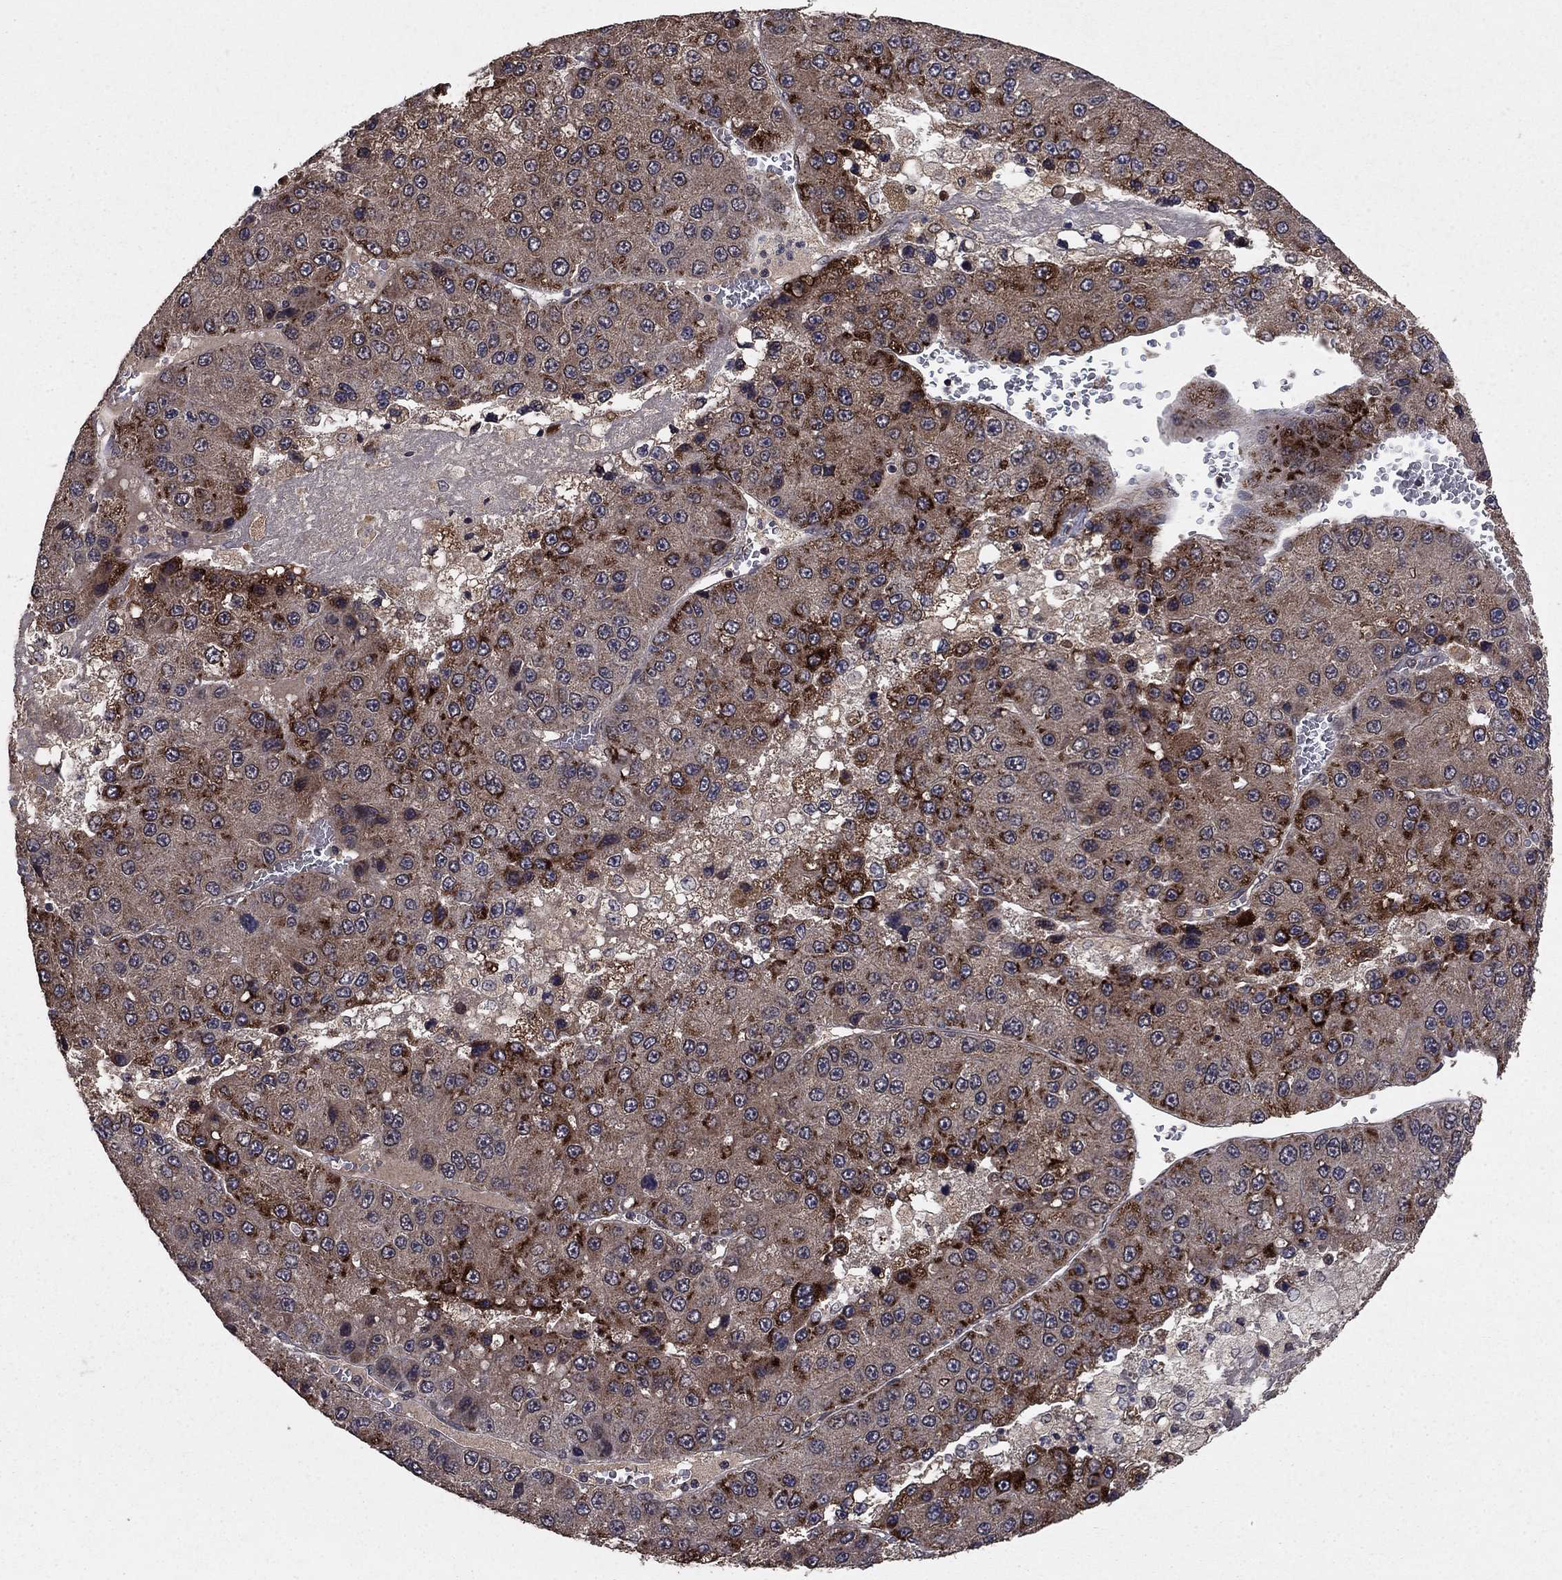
{"staining": {"intensity": "strong", "quantity": "25%-75%", "location": "cytoplasmic/membranous"}, "tissue": "liver cancer", "cell_type": "Tumor cells", "image_type": "cancer", "snomed": [{"axis": "morphology", "description": "Carcinoma, Hepatocellular, NOS"}, {"axis": "topography", "description": "Liver"}], "caption": "The immunohistochemical stain shows strong cytoplasmic/membranous expression in tumor cells of liver cancer tissue.", "gene": "DHRS1", "patient": {"sex": "female", "age": 73}}